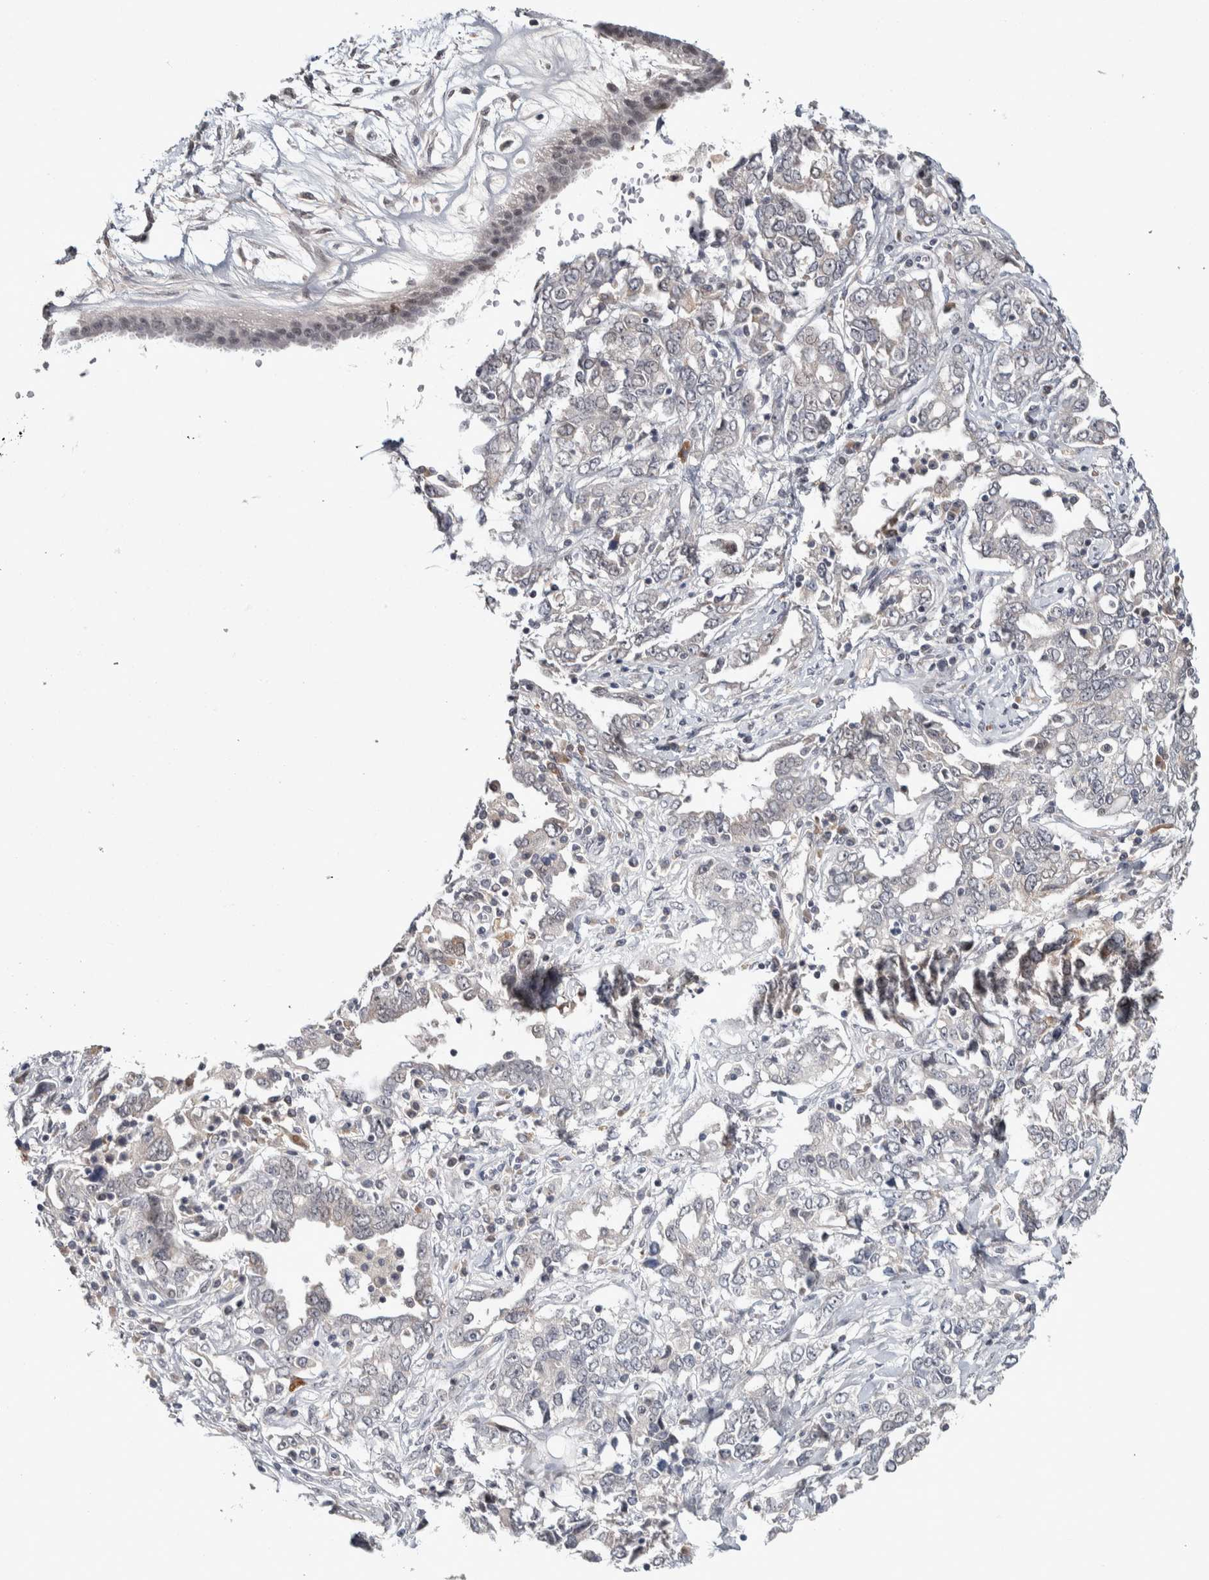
{"staining": {"intensity": "weak", "quantity": "<25%", "location": "nuclear"}, "tissue": "ovarian cancer", "cell_type": "Tumor cells", "image_type": "cancer", "snomed": [{"axis": "morphology", "description": "Cystadenocarcinoma, mucinous, NOS"}, {"axis": "topography", "description": "Ovary"}], "caption": "The photomicrograph reveals no staining of tumor cells in mucinous cystadenocarcinoma (ovarian).", "gene": "ASPN", "patient": {"sex": "female", "age": 73}}